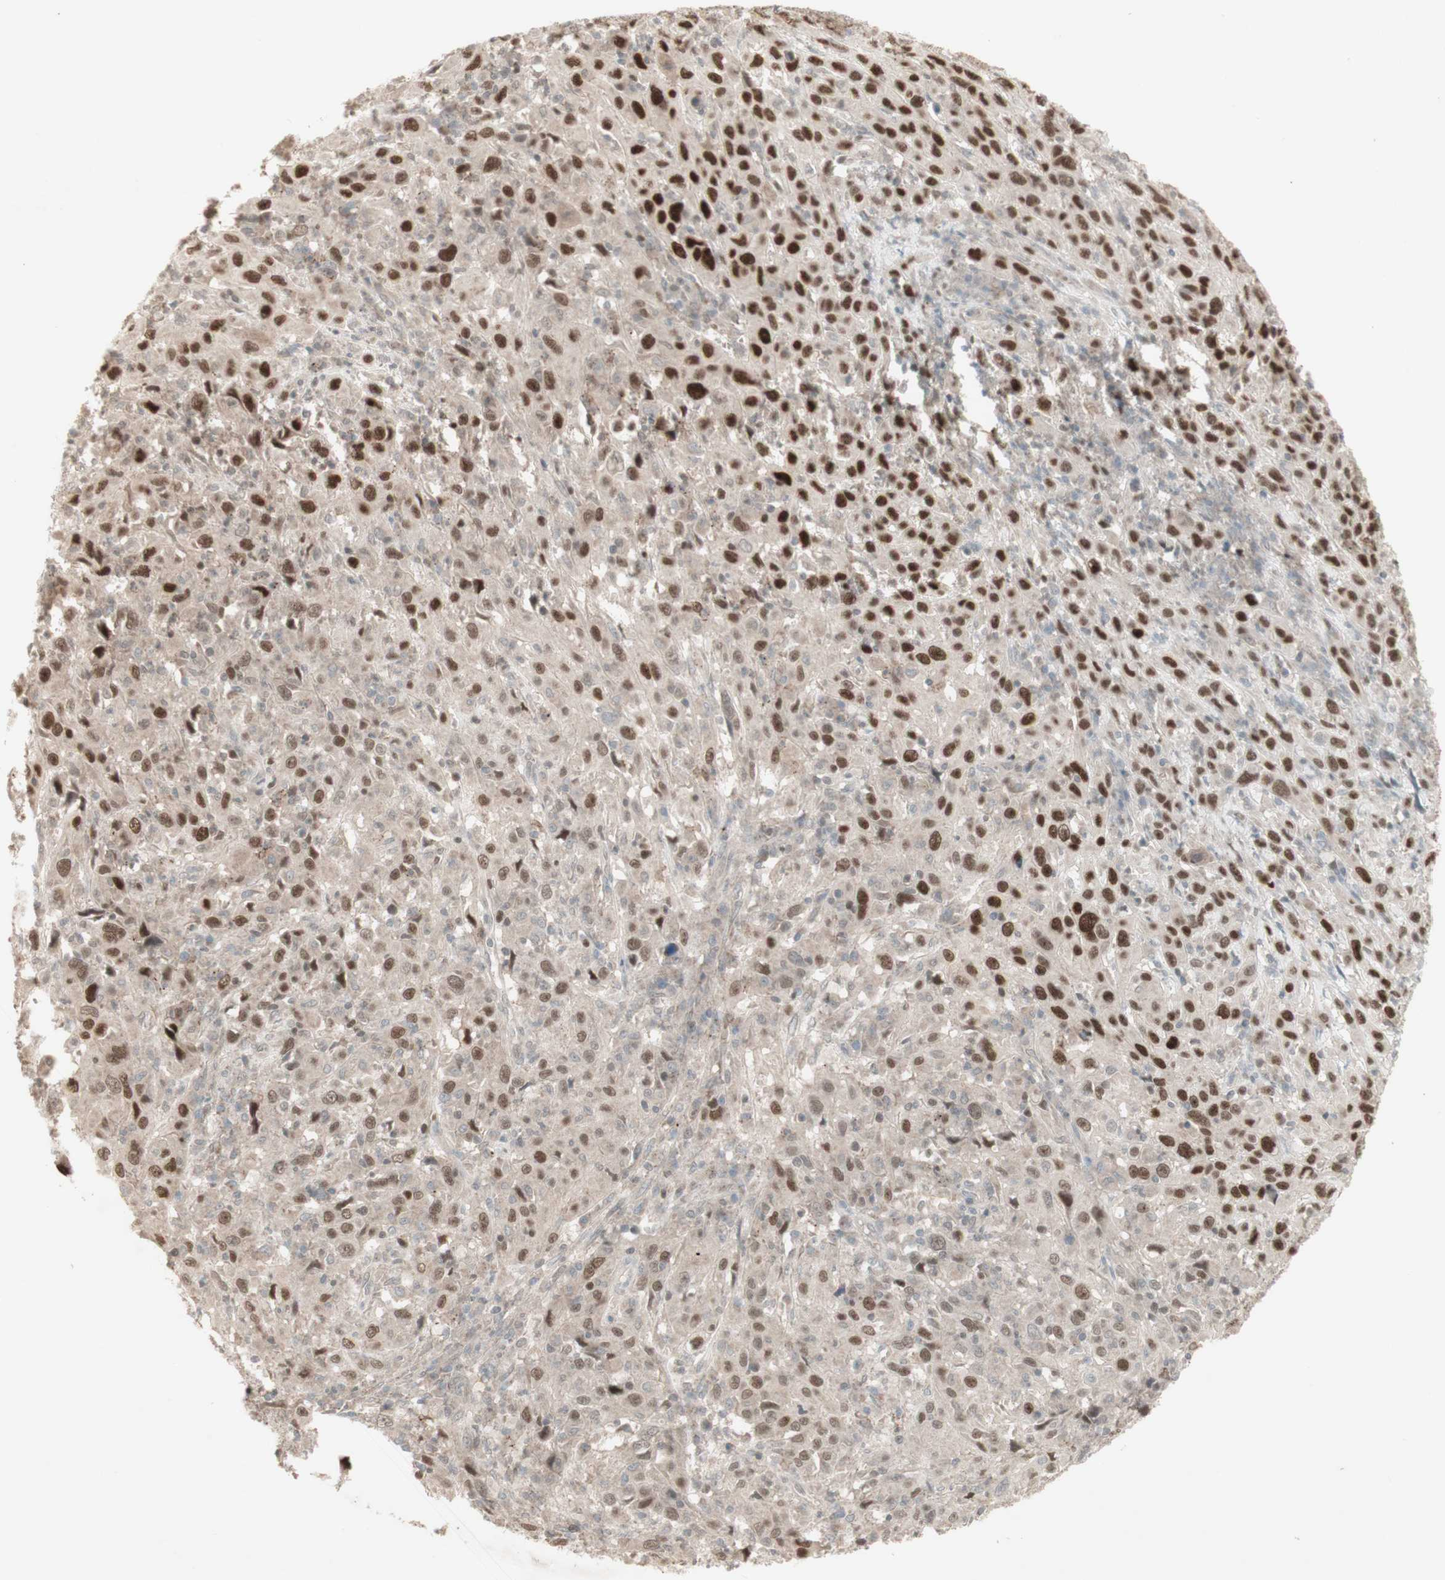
{"staining": {"intensity": "strong", "quantity": ">75%", "location": "cytoplasmic/membranous,nuclear"}, "tissue": "cervical cancer", "cell_type": "Tumor cells", "image_type": "cancer", "snomed": [{"axis": "morphology", "description": "Squamous cell carcinoma, NOS"}, {"axis": "topography", "description": "Cervix"}], "caption": "Protein expression analysis of human cervical squamous cell carcinoma reveals strong cytoplasmic/membranous and nuclear staining in about >75% of tumor cells. The staining was performed using DAB to visualize the protein expression in brown, while the nuclei were stained in blue with hematoxylin (Magnification: 20x).", "gene": "MSH6", "patient": {"sex": "female", "age": 46}}